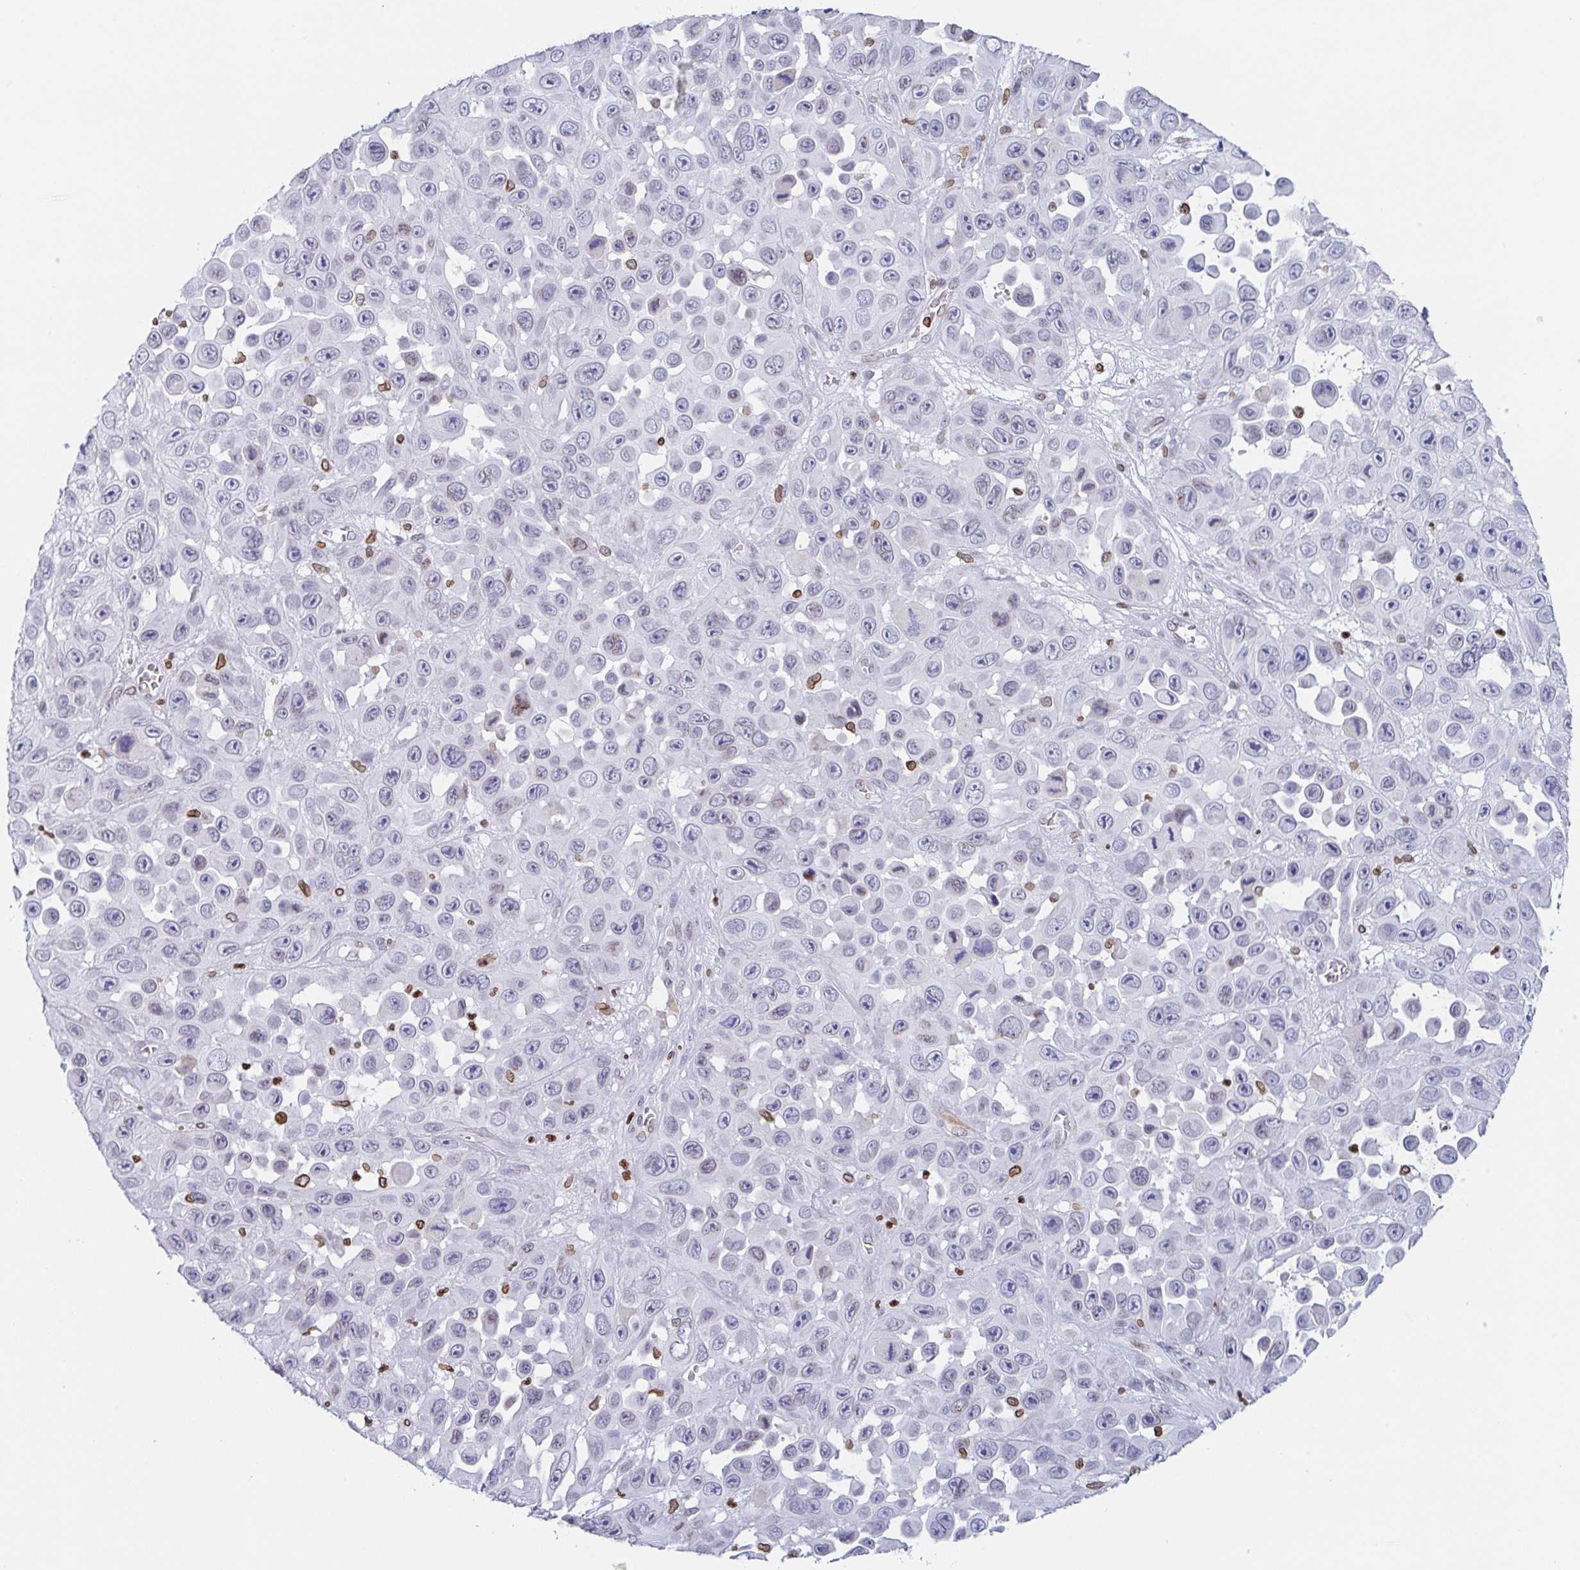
{"staining": {"intensity": "negative", "quantity": "none", "location": "none"}, "tissue": "skin cancer", "cell_type": "Tumor cells", "image_type": "cancer", "snomed": [{"axis": "morphology", "description": "Squamous cell carcinoma, NOS"}, {"axis": "topography", "description": "Skin"}], "caption": "This micrograph is of skin cancer stained with immunohistochemistry (IHC) to label a protein in brown with the nuclei are counter-stained blue. There is no expression in tumor cells. (IHC, brightfield microscopy, high magnification).", "gene": "BTBD7", "patient": {"sex": "male", "age": 81}}